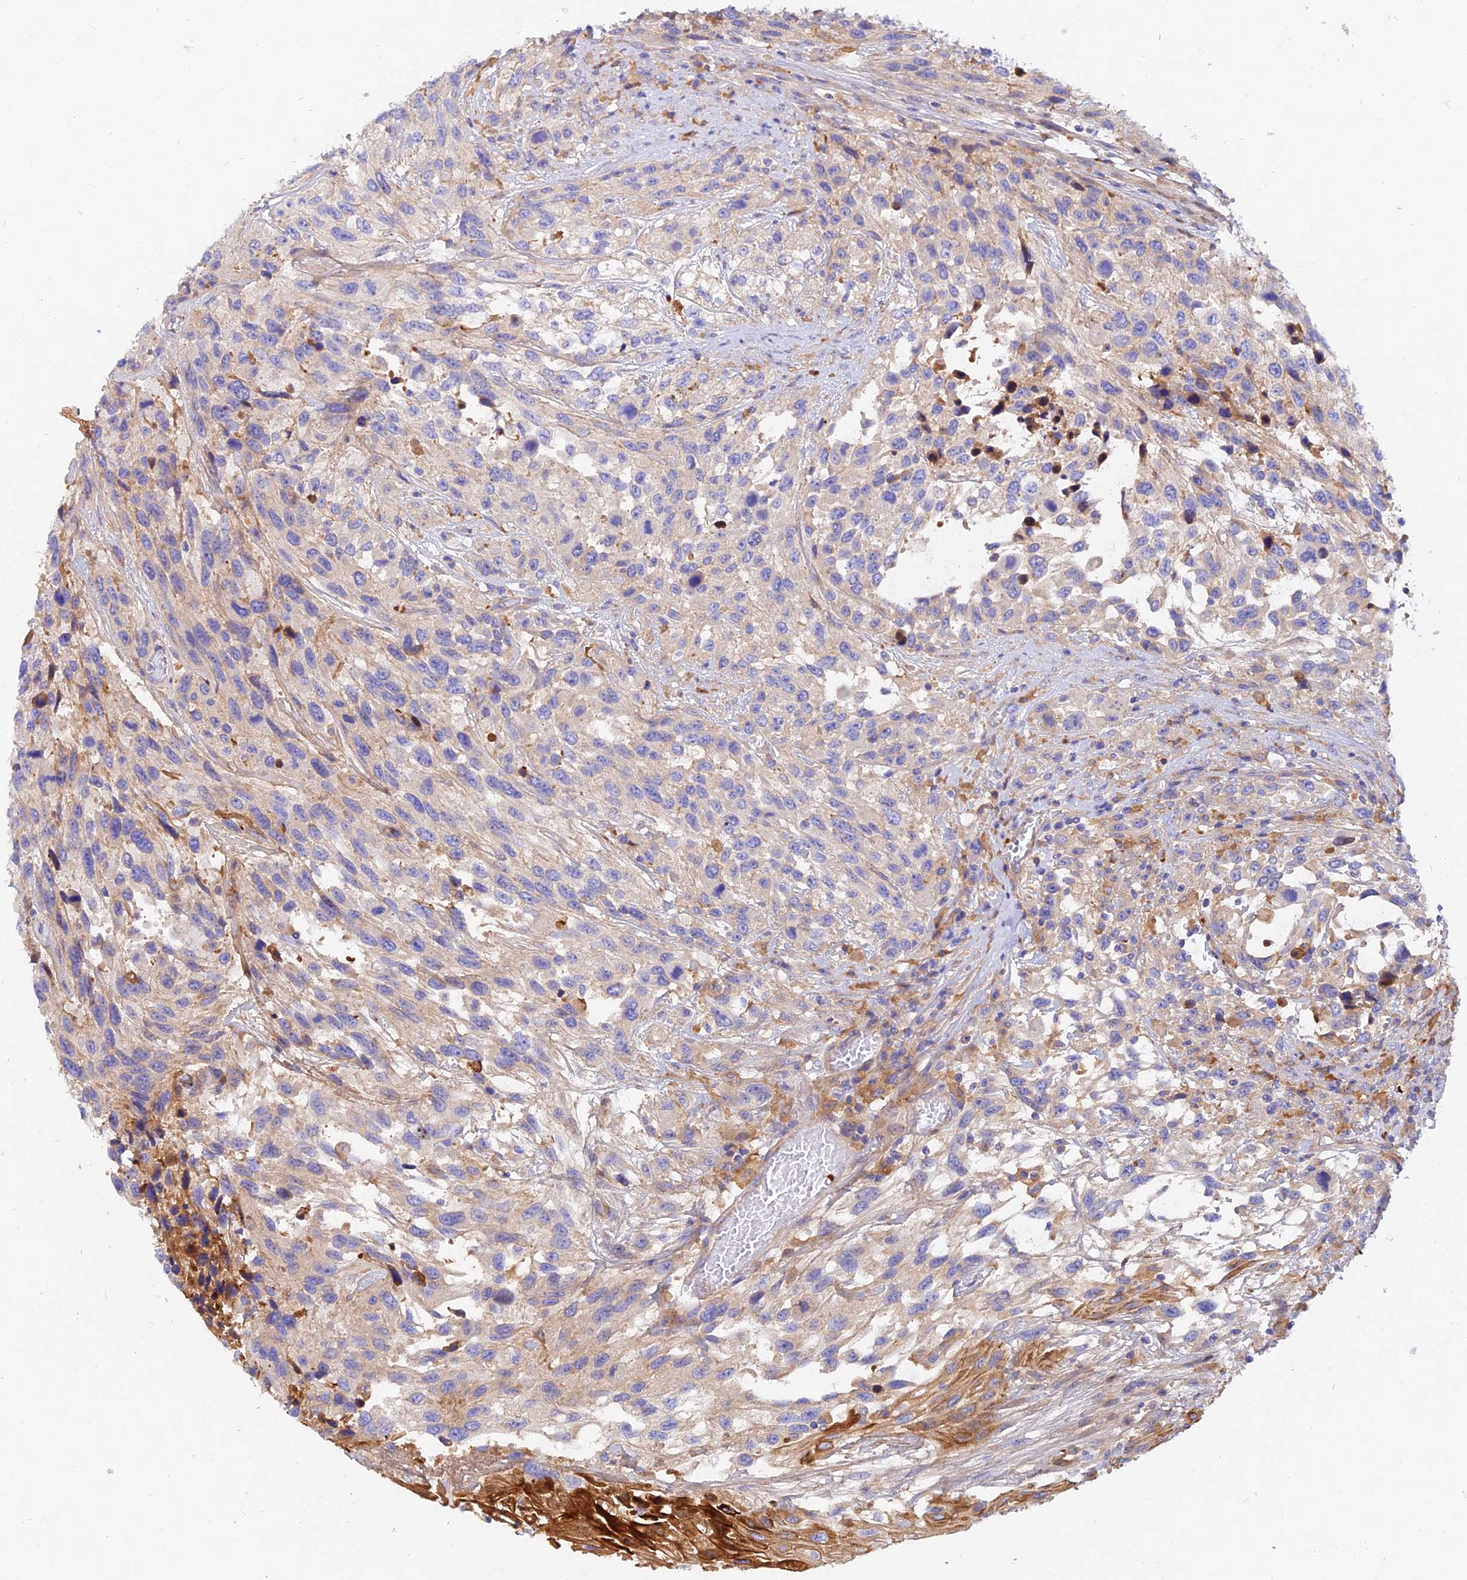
{"staining": {"intensity": "moderate", "quantity": "<25%", "location": "cytoplasmic/membranous"}, "tissue": "urothelial cancer", "cell_type": "Tumor cells", "image_type": "cancer", "snomed": [{"axis": "morphology", "description": "Urothelial carcinoma, High grade"}, {"axis": "topography", "description": "Urinary bladder"}], "caption": "Immunohistochemical staining of human urothelial carcinoma (high-grade) shows moderate cytoplasmic/membranous protein positivity in about <25% of tumor cells.", "gene": "MROH1", "patient": {"sex": "female", "age": 70}}